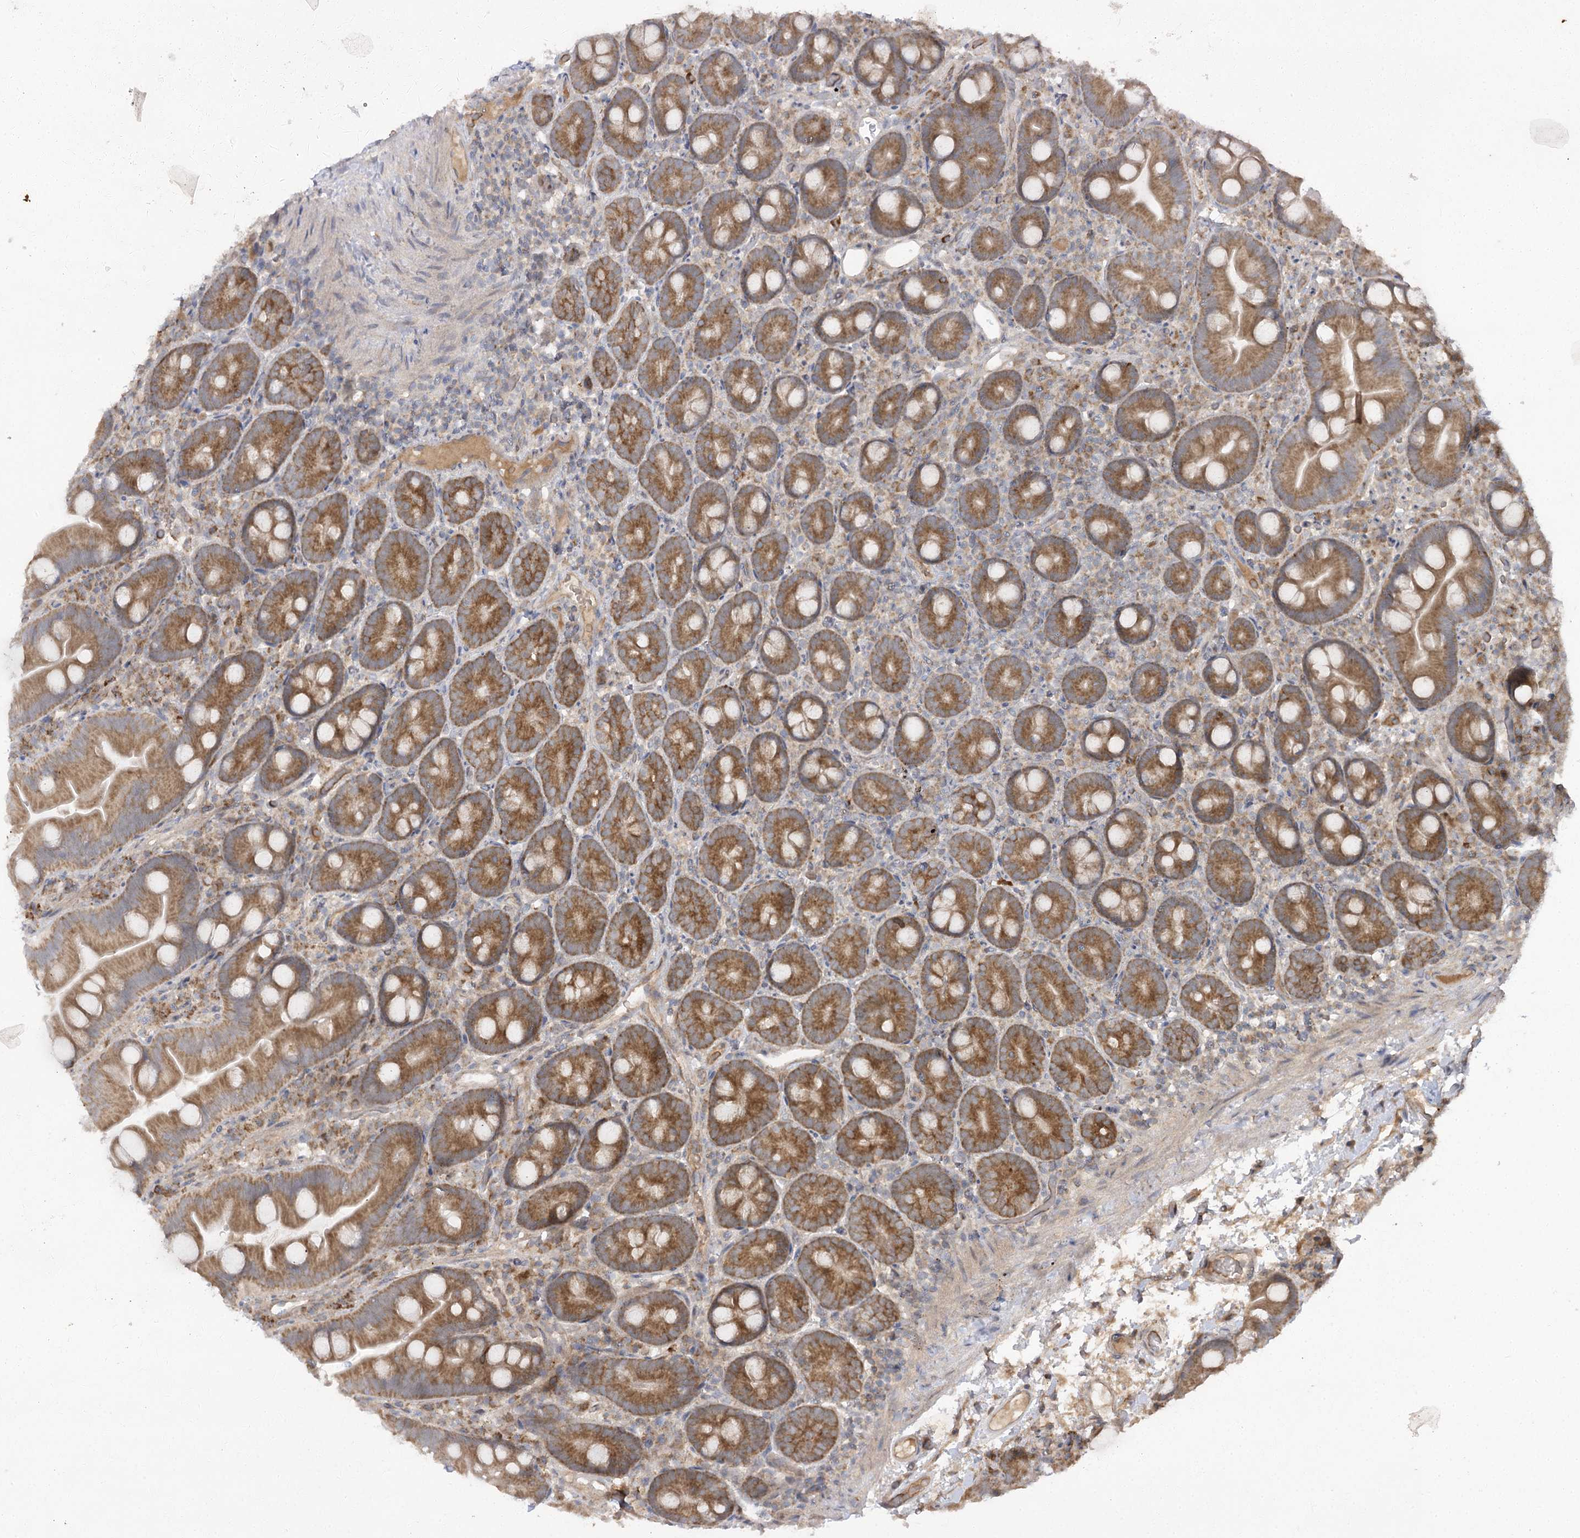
{"staining": {"intensity": "moderate", "quantity": ">75%", "location": "cytoplasmic/membranous"}, "tissue": "small intestine", "cell_type": "Glandular cells", "image_type": "normal", "snomed": [{"axis": "morphology", "description": "Normal tissue, NOS"}, {"axis": "topography", "description": "Small intestine"}], "caption": "There is medium levels of moderate cytoplasmic/membranous staining in glandular cells of normal small intestine, as demonstrated by immunohistochemical staining (brown color).", "gene": "TRAF3IP1", "patient": {"sex": "female", "age": 68}}